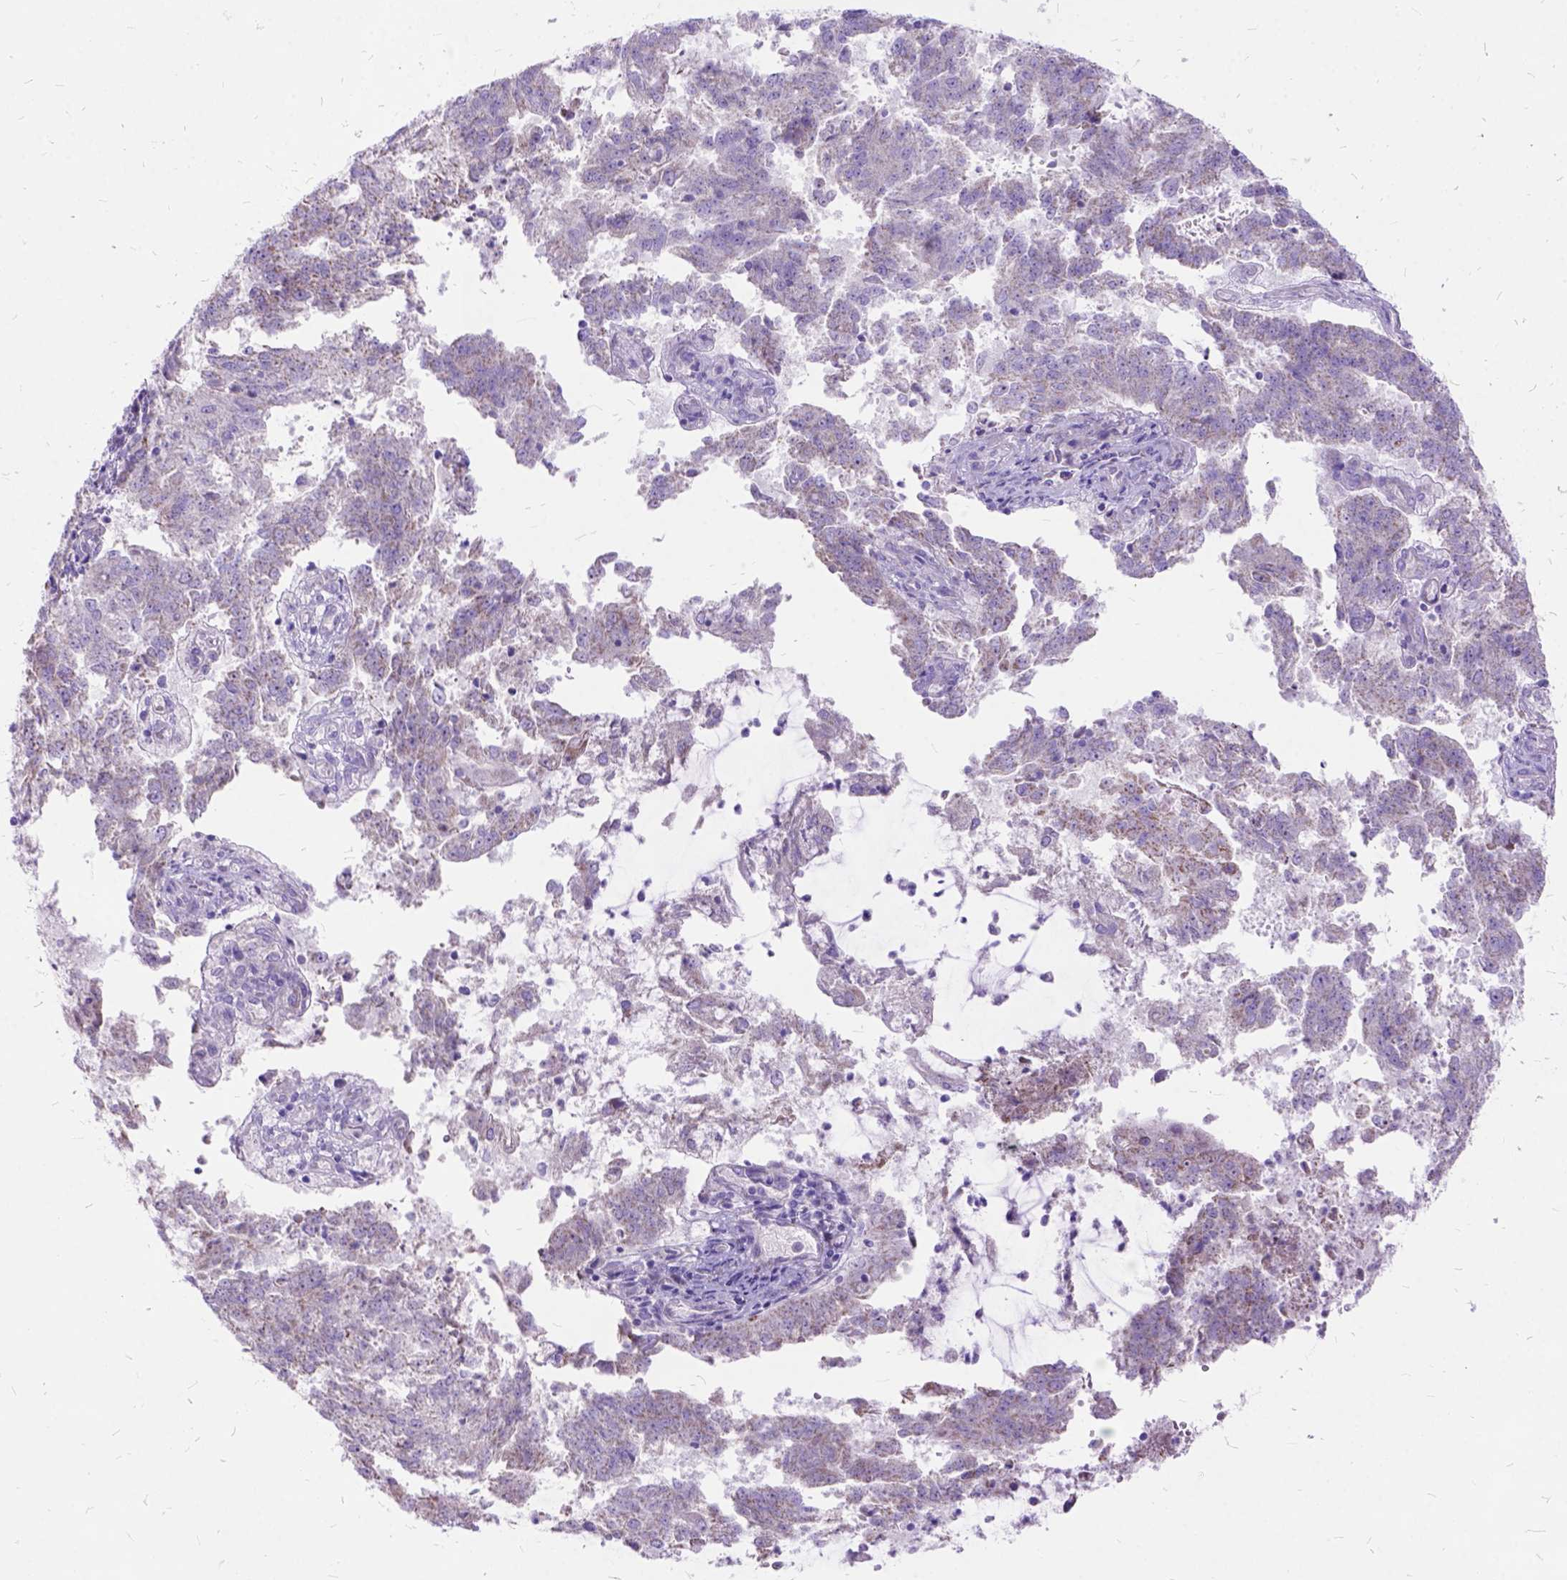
{"staining": {"intensity": "weak", "quantity": "<25%", "location": "cytoplasmic/membranous"}, "tissue": "endometrial cancer", "cell_type": "Tumor cells", "image_type": "cancer", "snomed": [{"axis": "morphology", "description": "Adenocarcinoma, NOS"}, {"axis": "topography", "description": "Endometrium"}], "caption": "DAB (3,3'-diaminobenzidine) immunohistochemical staining of endometrial cancer (adenocarcinoma) demonstrates no significant expression in tumor cells.", "gene": "CTAG2", "patient": {"sex": "female", "age": 82}}